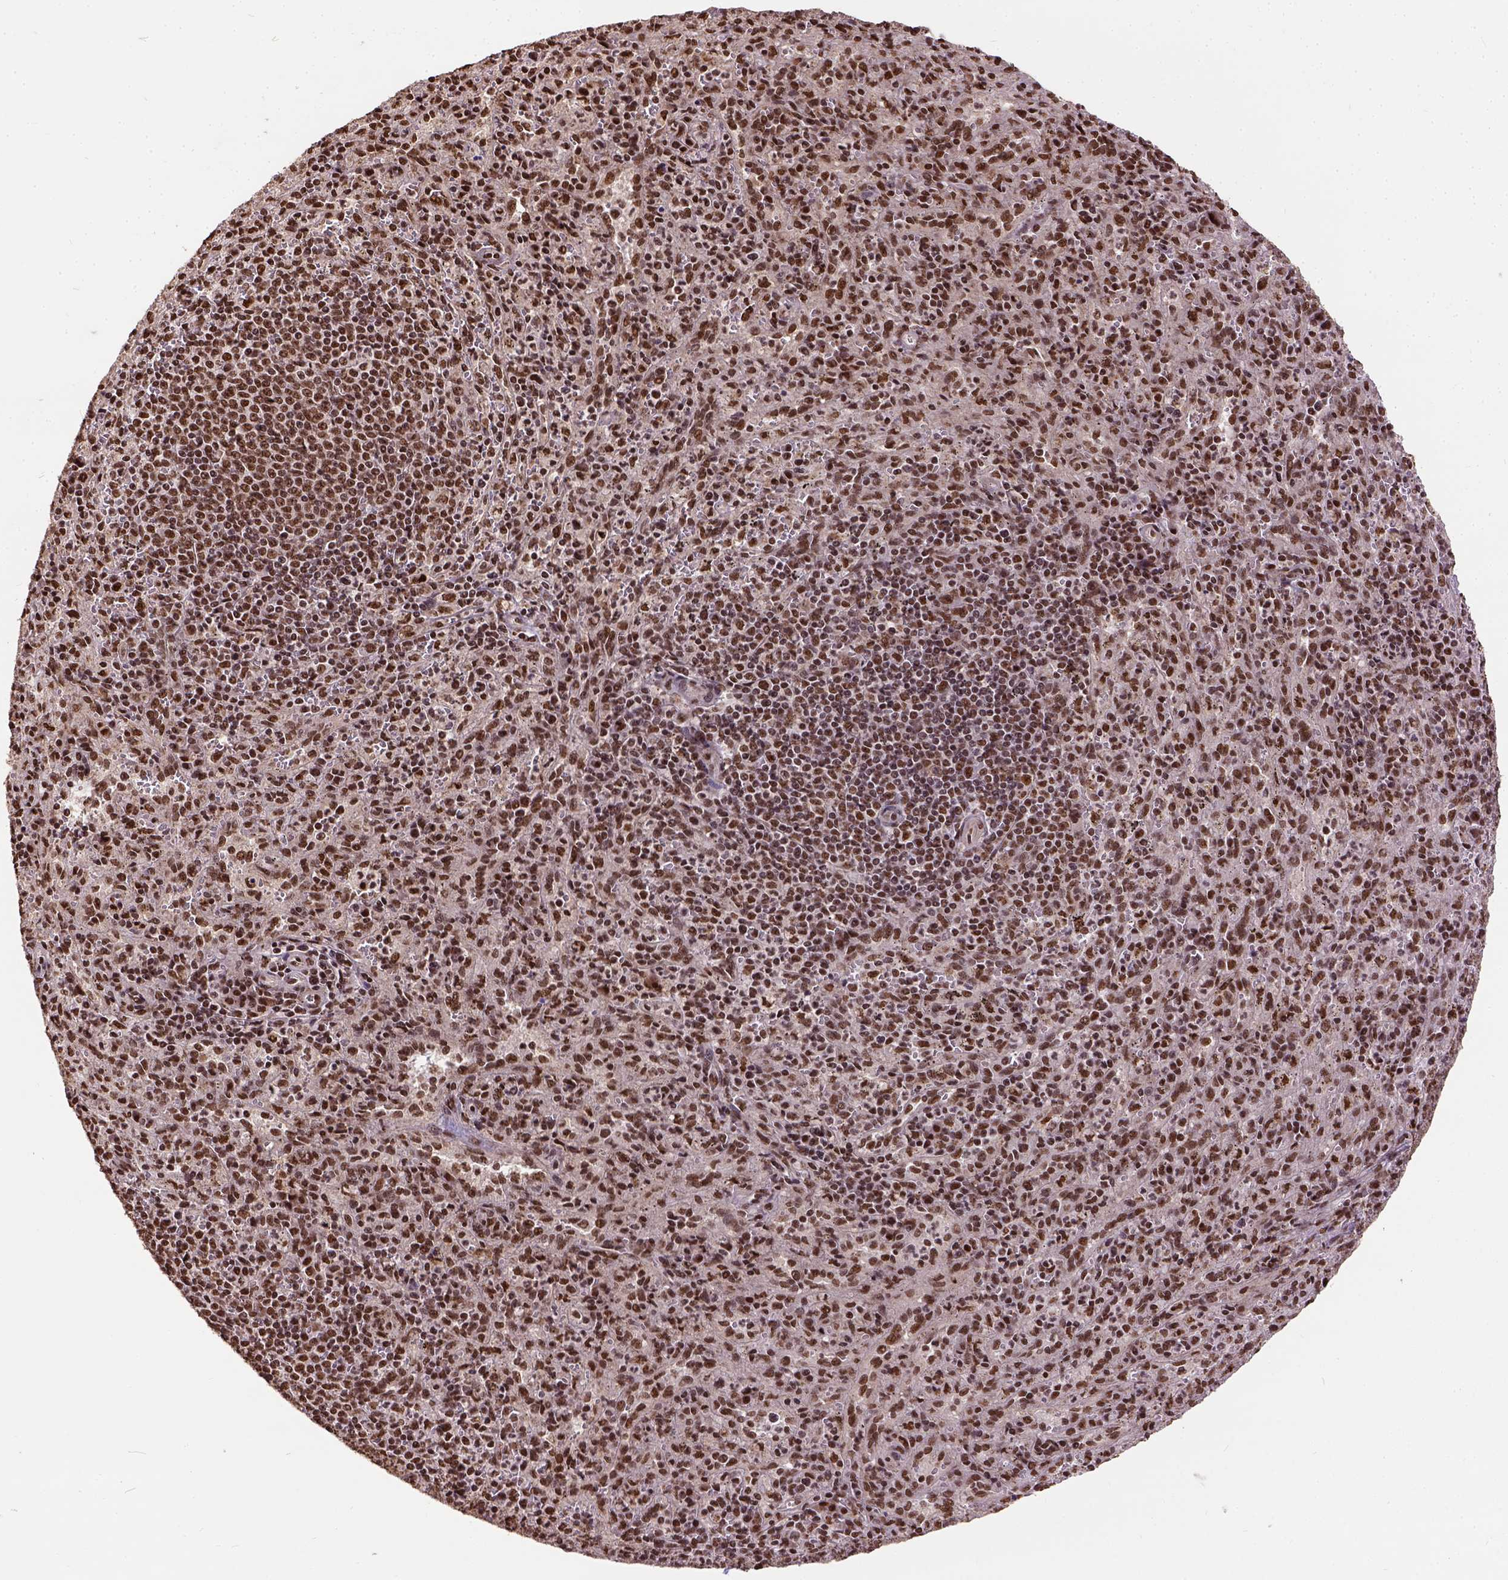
{"staining": {"intensity": "strong", "quantity": ">75%", "location": "nuclear"}, "tissue": "spleen", "cell_type": "Cells in red pulp", "image_type": "normal", "snomed": [{"axis": "morphology", "description": "Normal tissue, NOS"}, {"axis": "topography", "description": "Spleen"}], "caption": "This is a photomicrograph of immunohistochemistry staining of benign spleen, which shows strong expression in the nuclear of cells in red pulp.", "gene": "NACC1", "patient": {"sex": "male", "age": 57}}